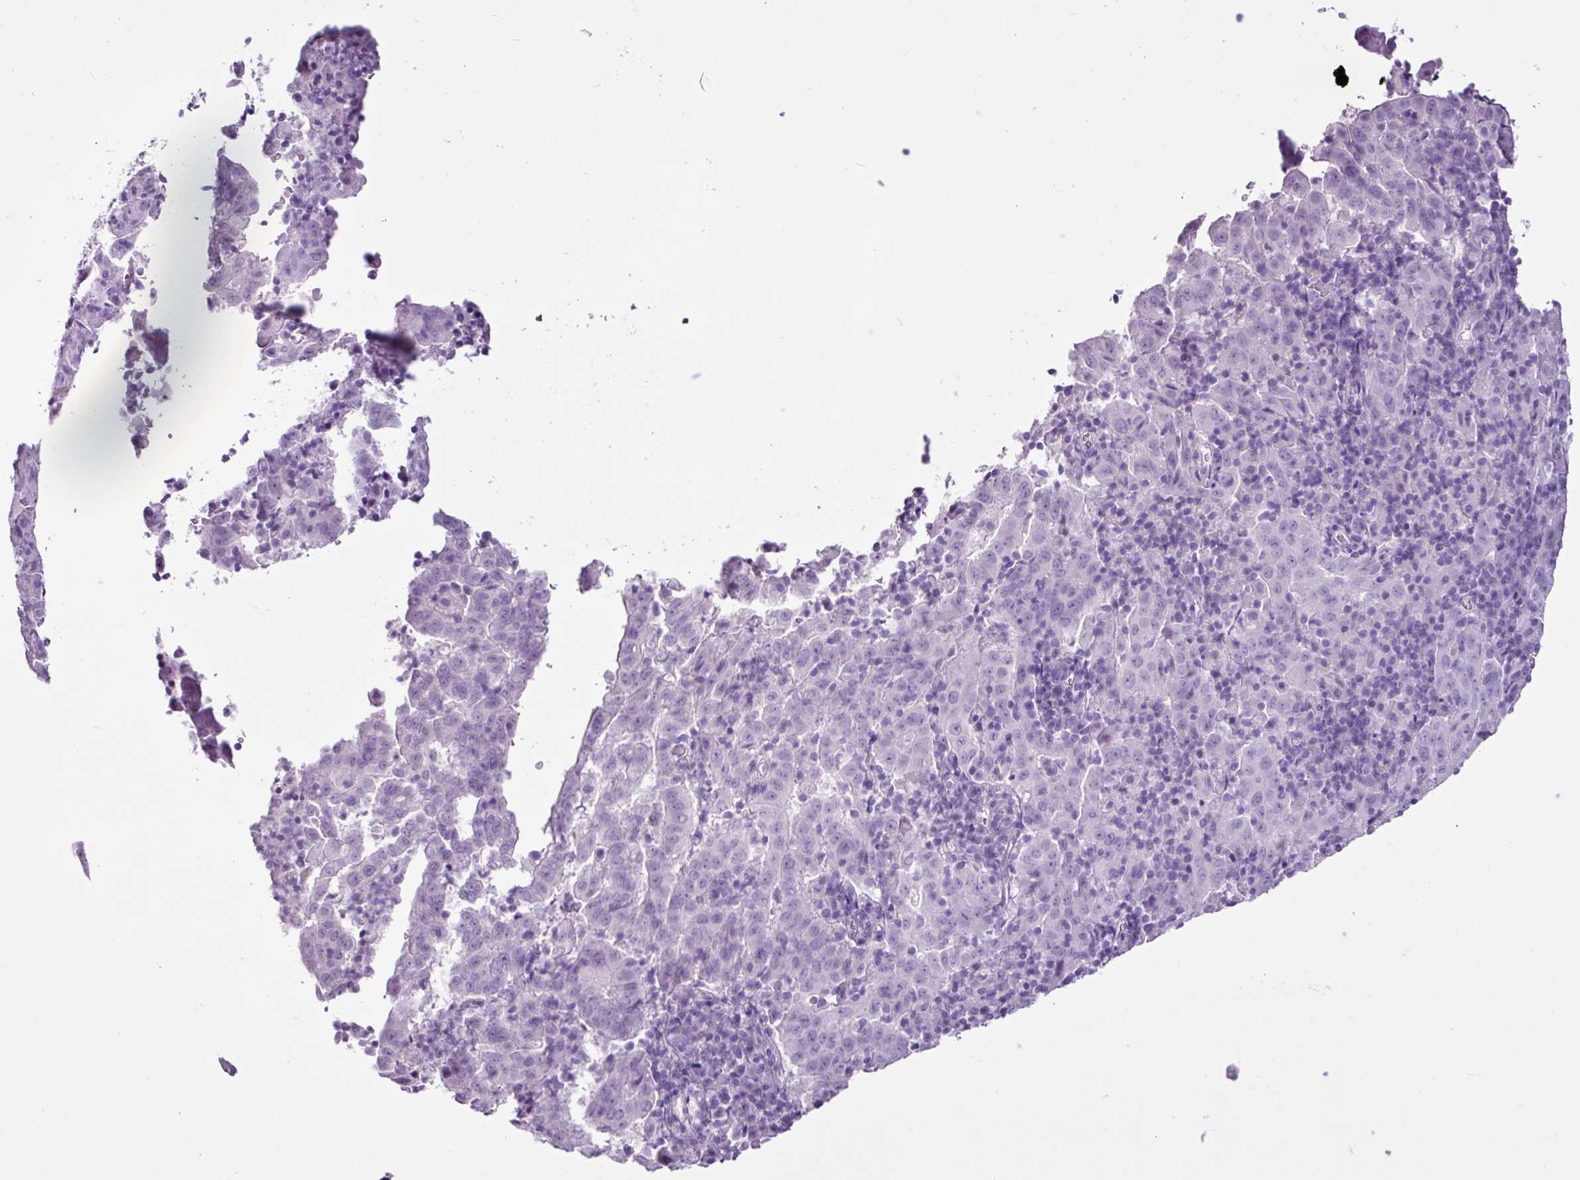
{"staining": {"intensity": "negative", "quantity": "none", "location": "none"}, "tissue": "pancreatic cancer", "cell_type": "Tumor cells", "image_type": "cancer", "snomed": [{"axis": "morphology", "description": "Adenocarcinoma, NOS"}, {"axis": "topography", "description": "Pancreas"}], "caption": "Immunohistochemistry (IHC) micrograph of neoplastic tissue: human adenocarcinoma (pancreatic) stained with DAB (3,3'-diaminobenzidine) shows no significant protein expression in tumor cells.", "gene": "PGR", "patient": {"sex": "male", "age": 63}}